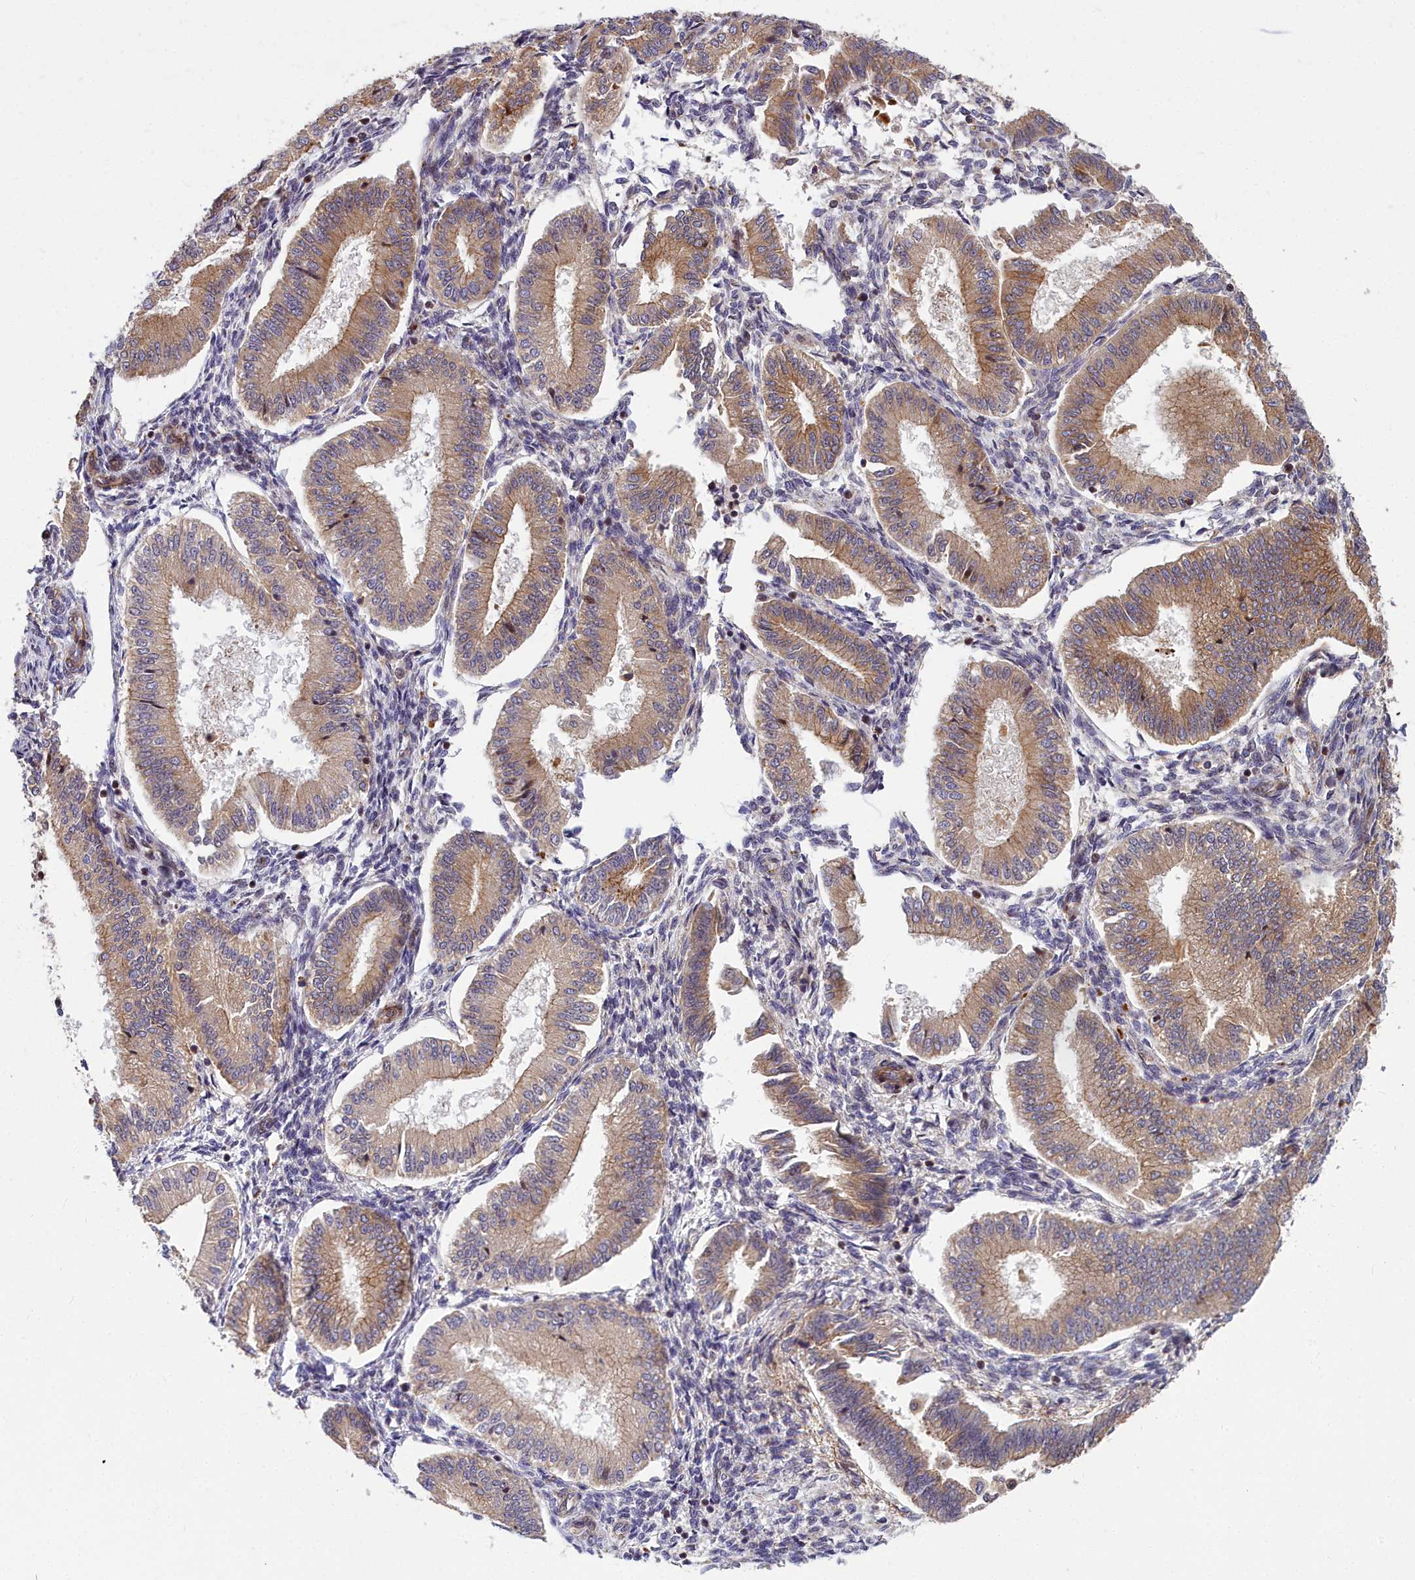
{"staining": {"intensity": "weak", "quantity": "<25%", "location": "cytoplasmic/membranous"}, "tissue": "endometrium", "cell_type": "Cells in endometrial stroma", "image_type": "normal", "snomed": [{"axis": "morphology", "description": "Normal tissue, NOS"}, {"axis": "topography", "description": "Endometrium"}], "caption": "A high-resolution image shows immunohistochemistry staining of benign endometrium, which shows no significant staining in cells in endometrial stroma. (DAB (3,3'-diaminobenzidine) IHC with hematoxylin counter stain).", "gene": "GLYATL3", "patient": {"sex": "female", "age": 39}}